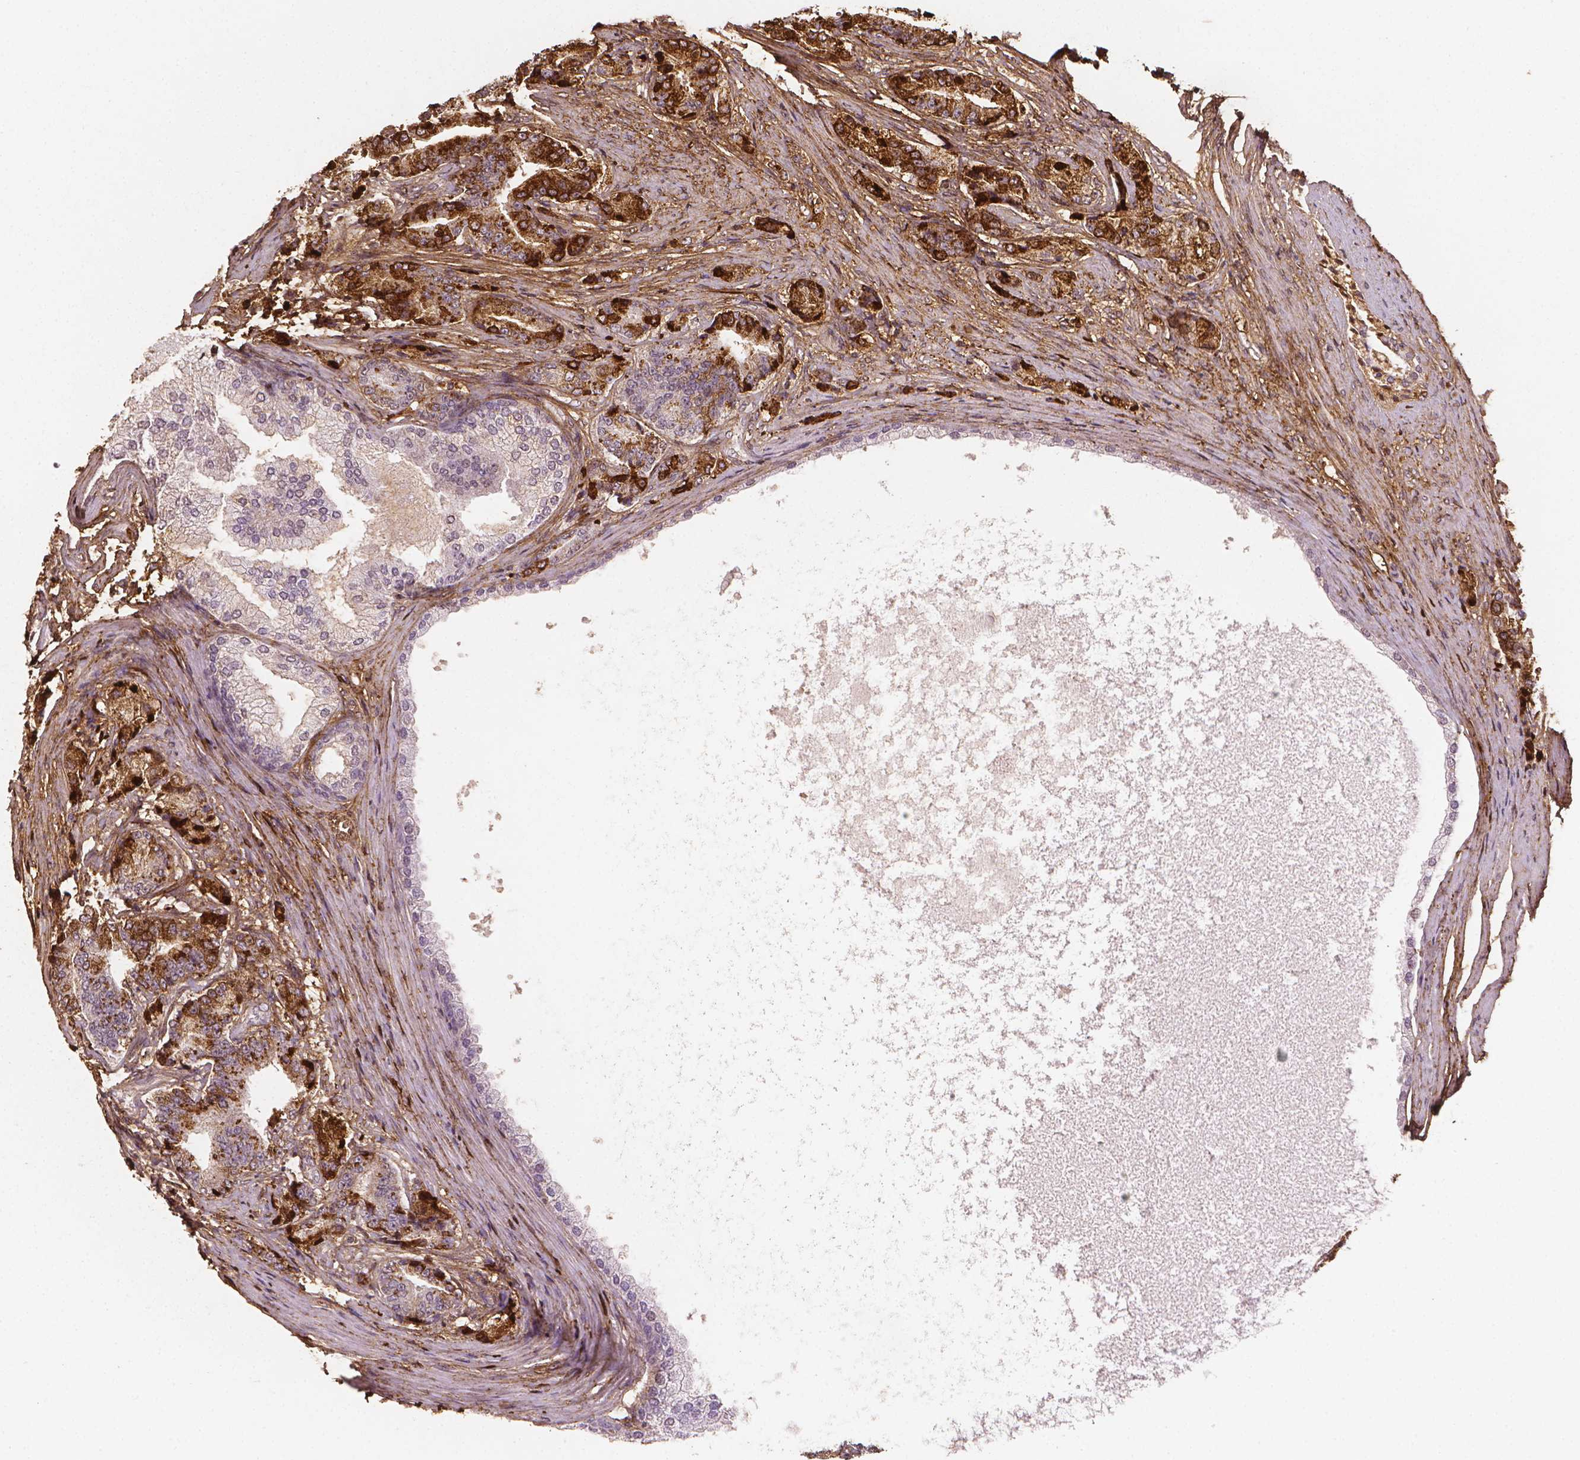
{"staining": {"intensity": "strong", "quantity": "25%-75%", "location": "cytoplasmic/membranous"}, "tissue": "prostate cancer", "cell_type": "Tumor cells", "image_type": "cancer", "snomed": [{"axis": "morphology", "description": "Adenocarcinoma, High grade"}, {"axis": "topography", "description": "Prostate and seminal vesicle, NOS"}], "caption": "Tumor cells demonstrate high levels of strong cytoplasmic/membranous staining in approximately 25%-75% of cells in prostate cancer (adenocarcinoma (high-grade)).", "gene": "DCN", "patient": {"sex": "male", "age": 61}}